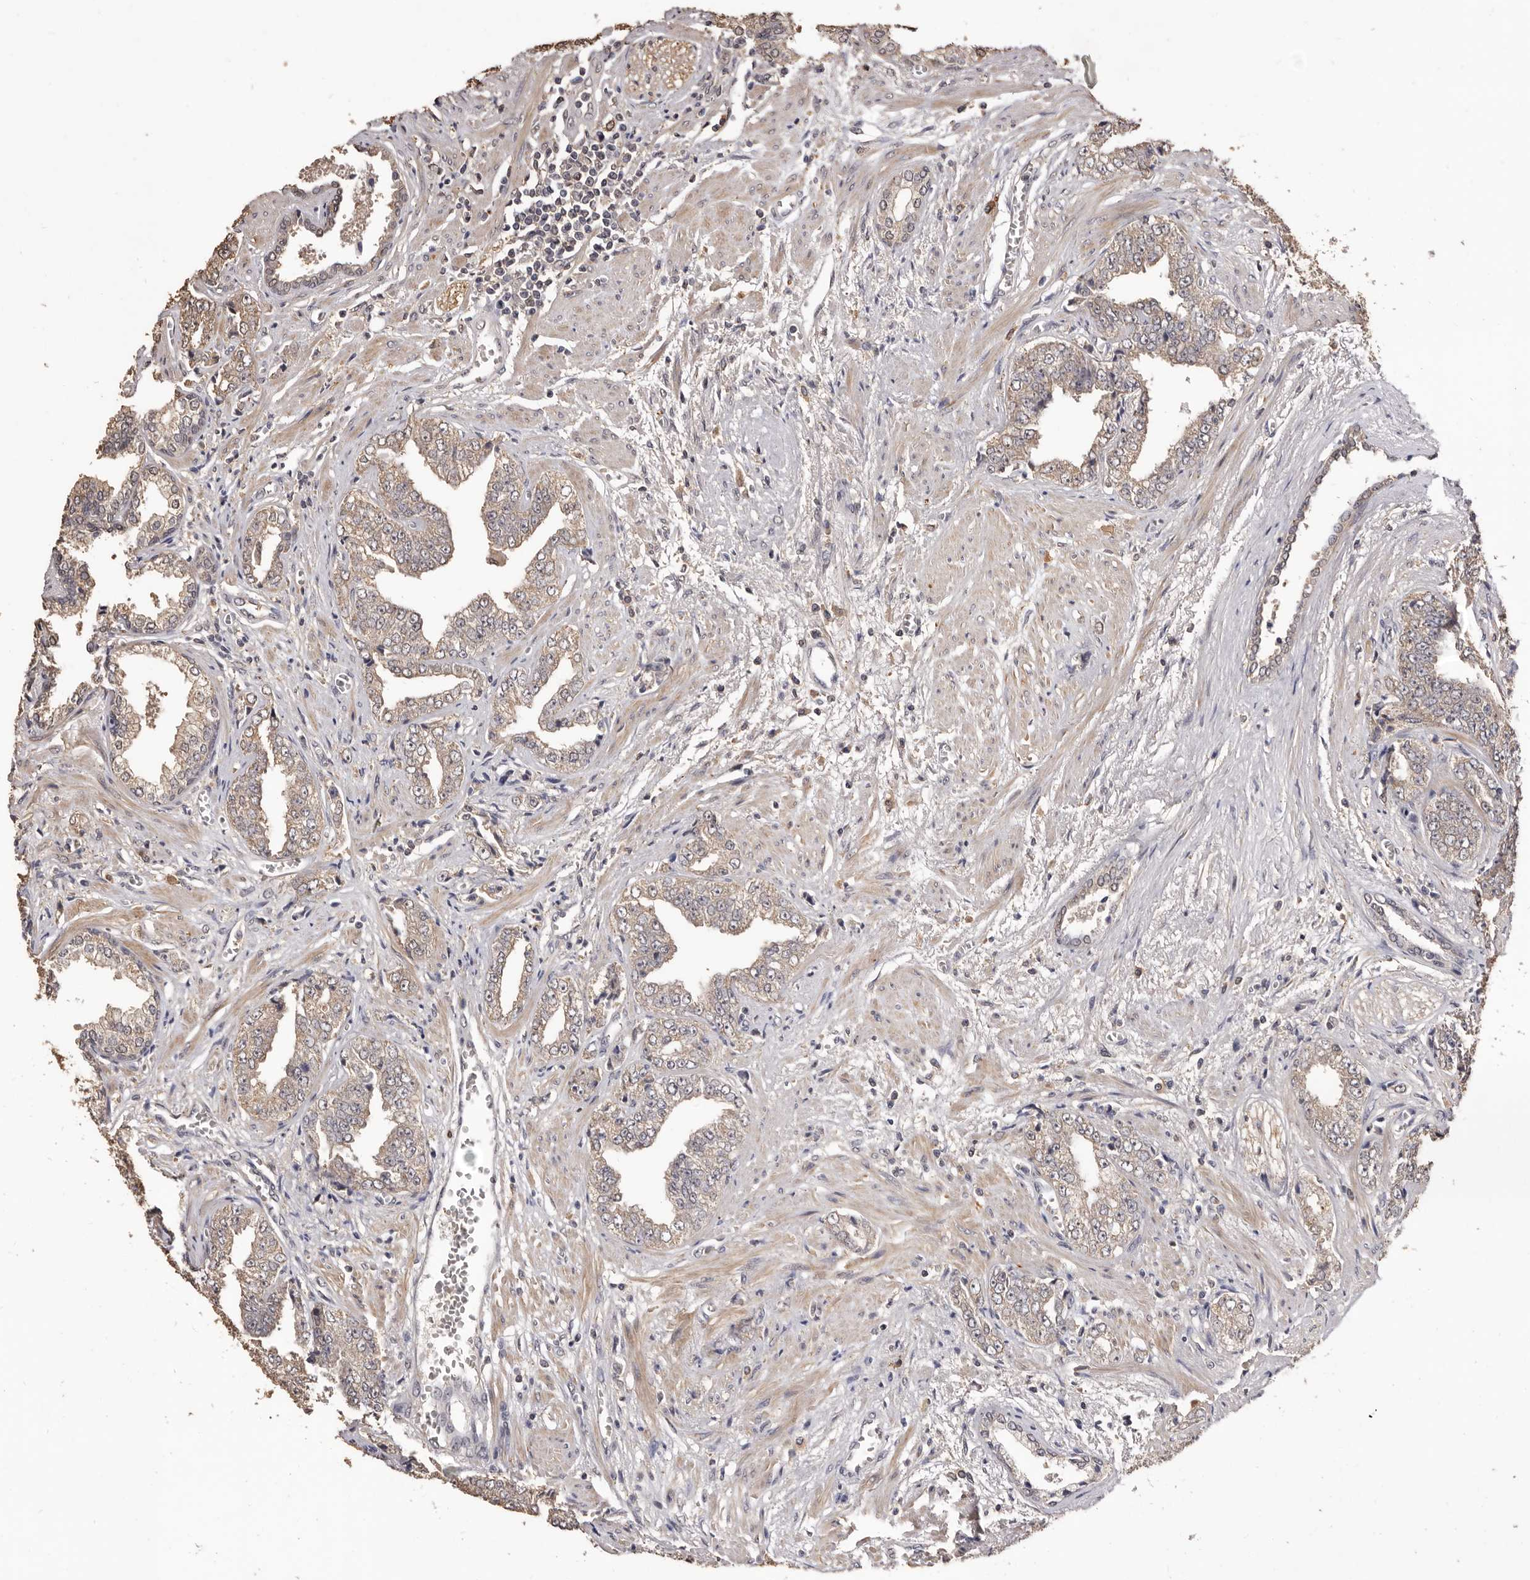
{"staining": {"intensity": "negative", "quantity": "none", "location": "none"}, "tissue": "prostate cancer", "cell_type": "Tumor cells", "image_type": "cancer", "snomed": [{"axis": "morphology", "description": "Adenocarcinoma, High grade"}, {"axis": "topography", "description": "Prostate"}], "caption": "High power microscopy histopathology image of an immunohistochemistry image of prostate cancer, revealing no significant staining in tumor cells.", "gene": "INAVA", "patient": {"sex": "male", "age": 71}}